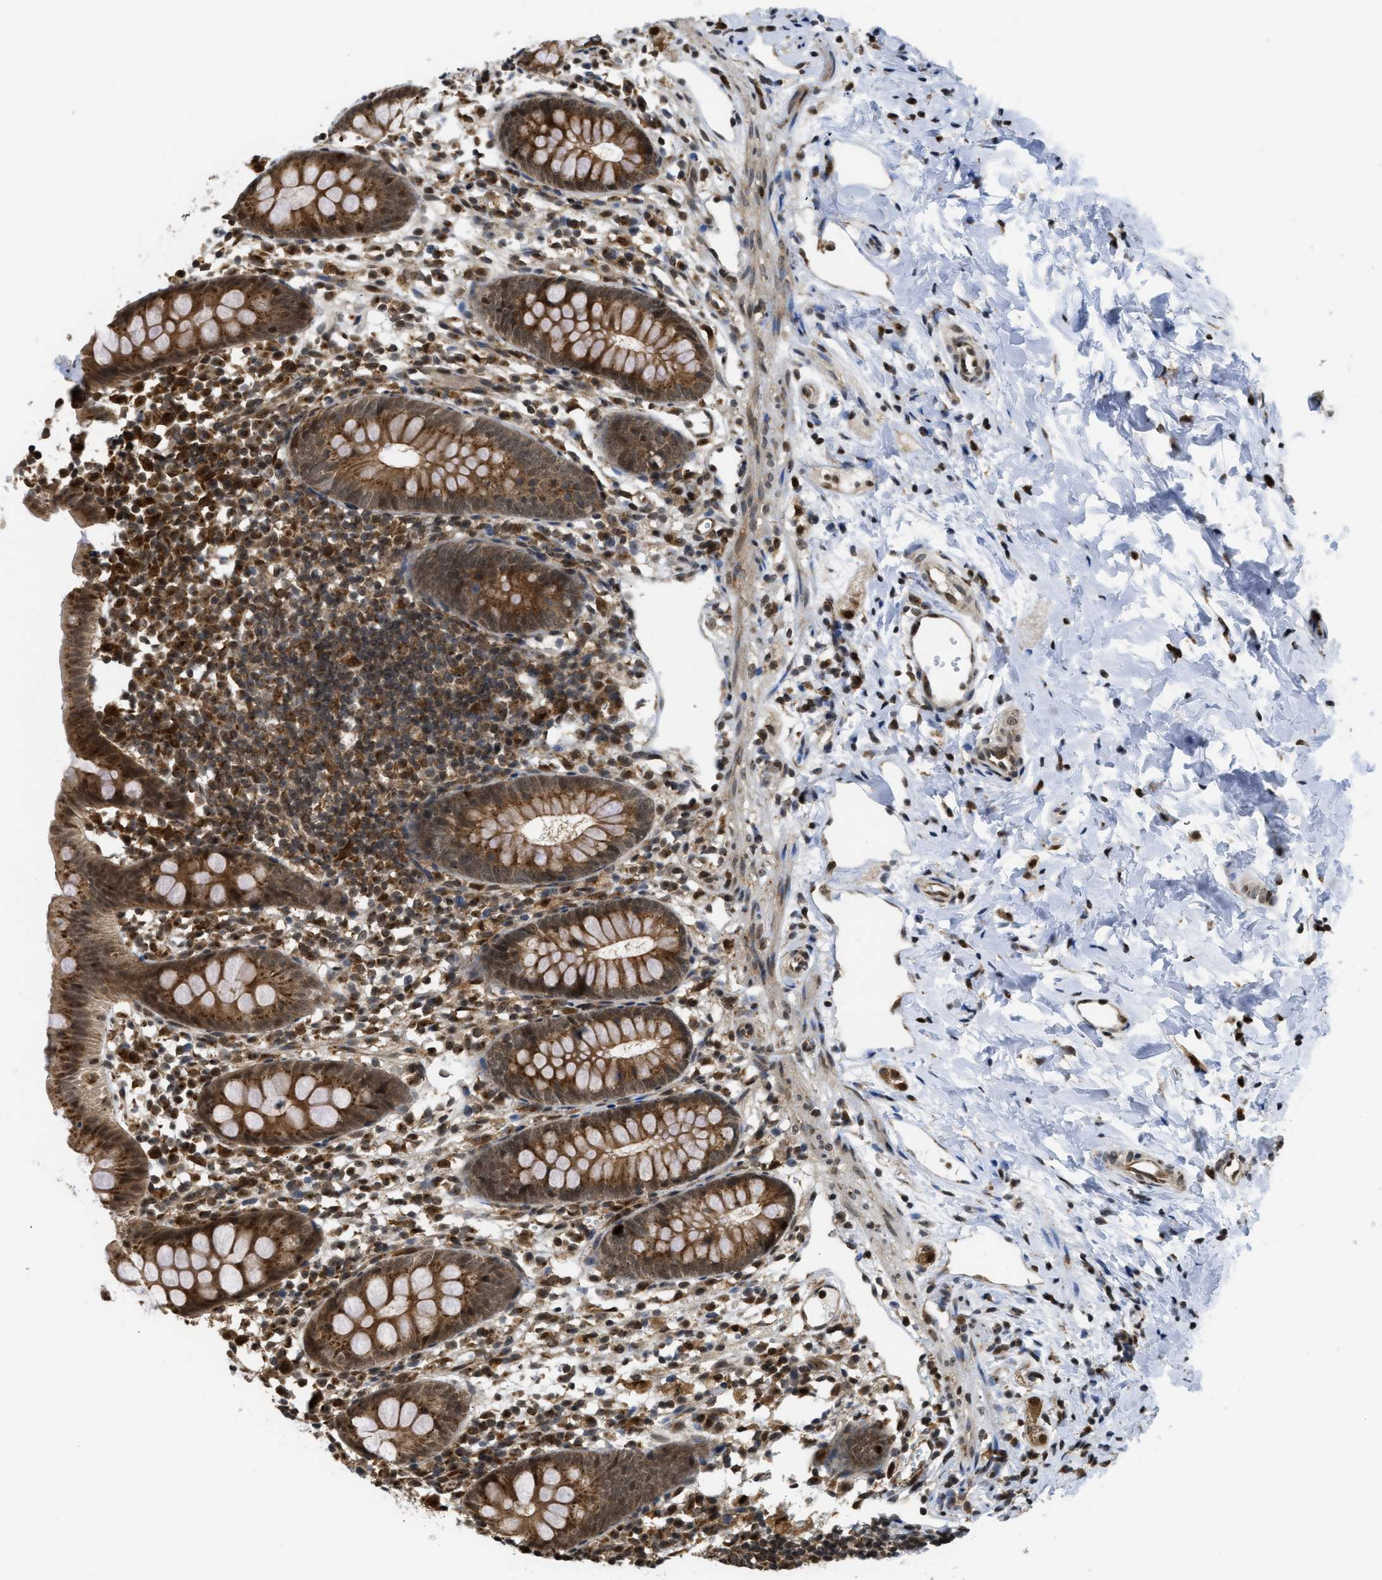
{"staining": {"intensity": "moderate", "quantity": ">75%", "location": "cytoplasmic/membranous"}, "tissue": "appendix", "cell_type": "Glandular cells", "image_type": "normal", "snomed": [{"axis": "morphology", "description": "Normal tissue, NOS"}, {"axis": "topography", "description": "Appendix"}], "caption": "This image shows immunohistochemistry staining of normal appendix, with medium moderate cytoplasmic/membranous positivity in approximately >75% of glandular cells.", "gene": "TACC1", "patient": {"sex": "female", "age": 20}}